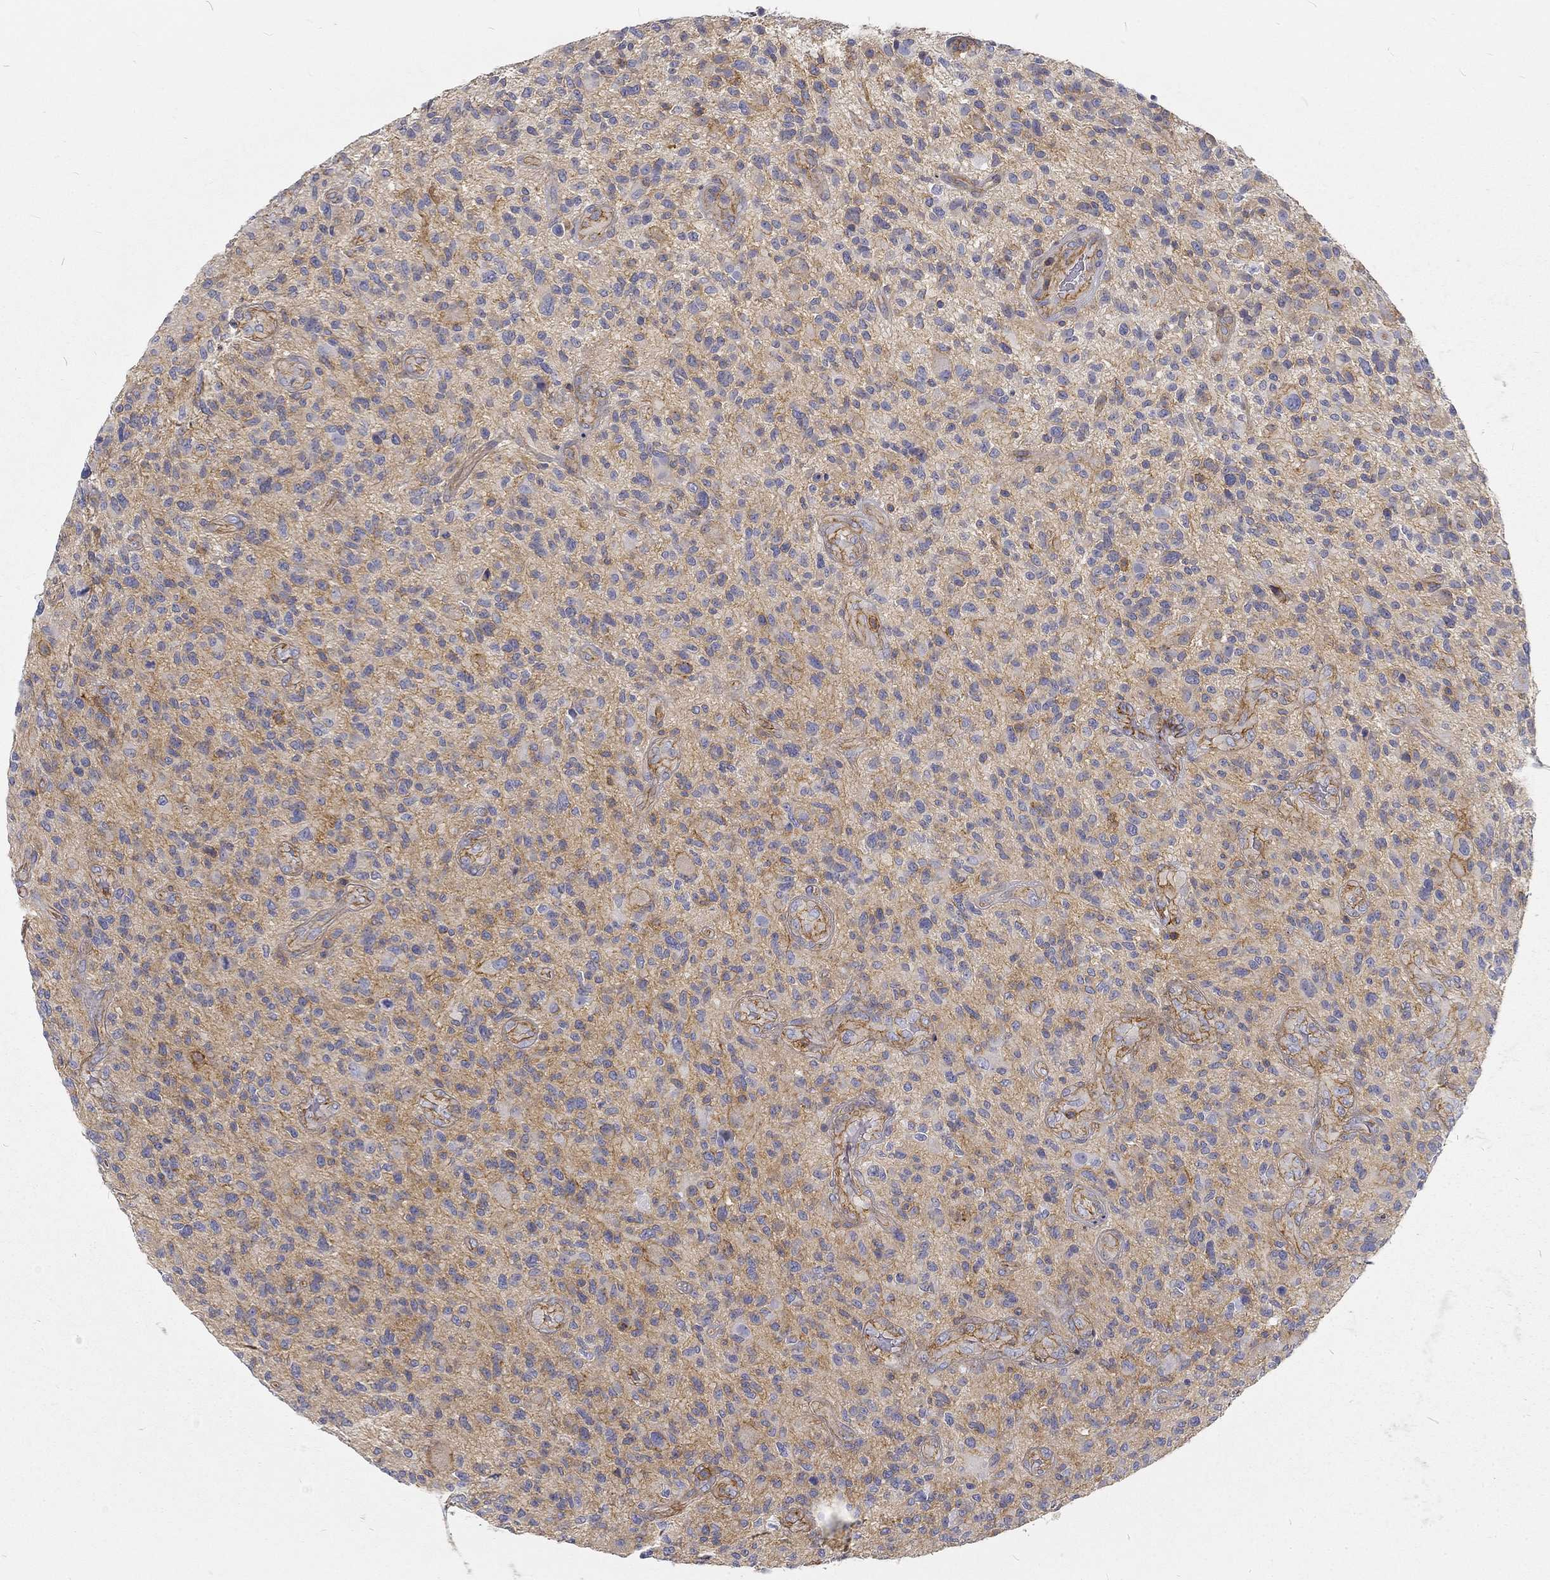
{"staining": {"intensity": "moderate", "quantity": "<25%", "location": "cytoplasmic/membranous"}, "tissue": "glioma", "cell_type": "Tumor cells", "image_type": "cancer", "snomed": [{"axis": "morphology", "description": "Glioma, malignant, High grade"}, {"axis": "topography", "description": "Brain"}], "caption": "A photomicrograph showing moderate cytoplasmic/membranous staining in approximately <25% of tumor cells in glioma, as visualized by brown immunohistochemical staining.", "gene": "MTMR11", "patient": {"sex": "male", "age": 47}}